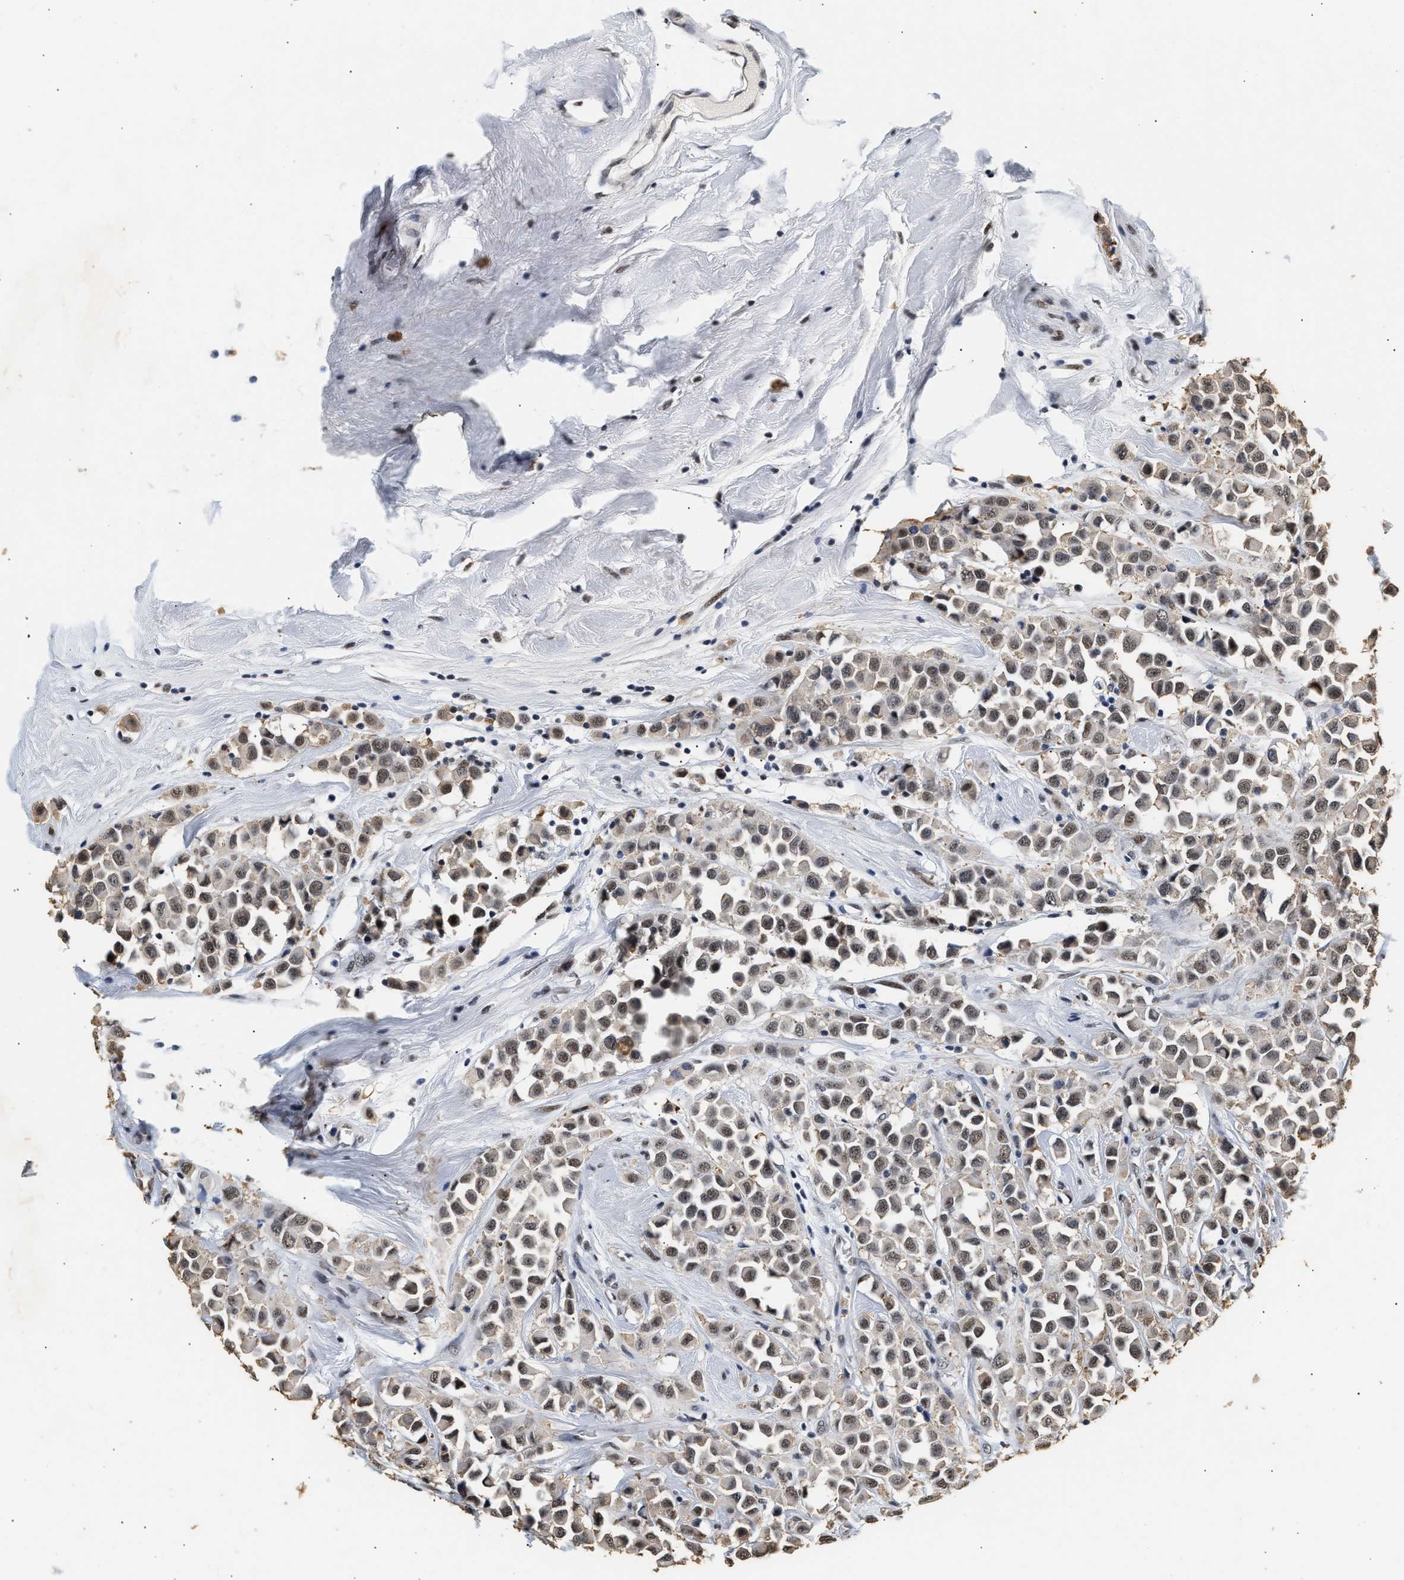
{"staining": {"intensity": "weak", "quantity": ">75%", "location": "nuclear"}, "tissue": "breast cancer", "cell_type": "Tumor cells", "image_type": "cancer", "snomed": [{"axis": "morphology", "description": "Duct carcinoma"}, {"axis": "topography", "description": "Breast"}], "caption": "This is an image of immunohistochemistry staining of breast cancer, which shows weak expression in the nuclear of tumor cells.", "gene": "THOC1", "patient": {"sex": "female", "age": 61}}